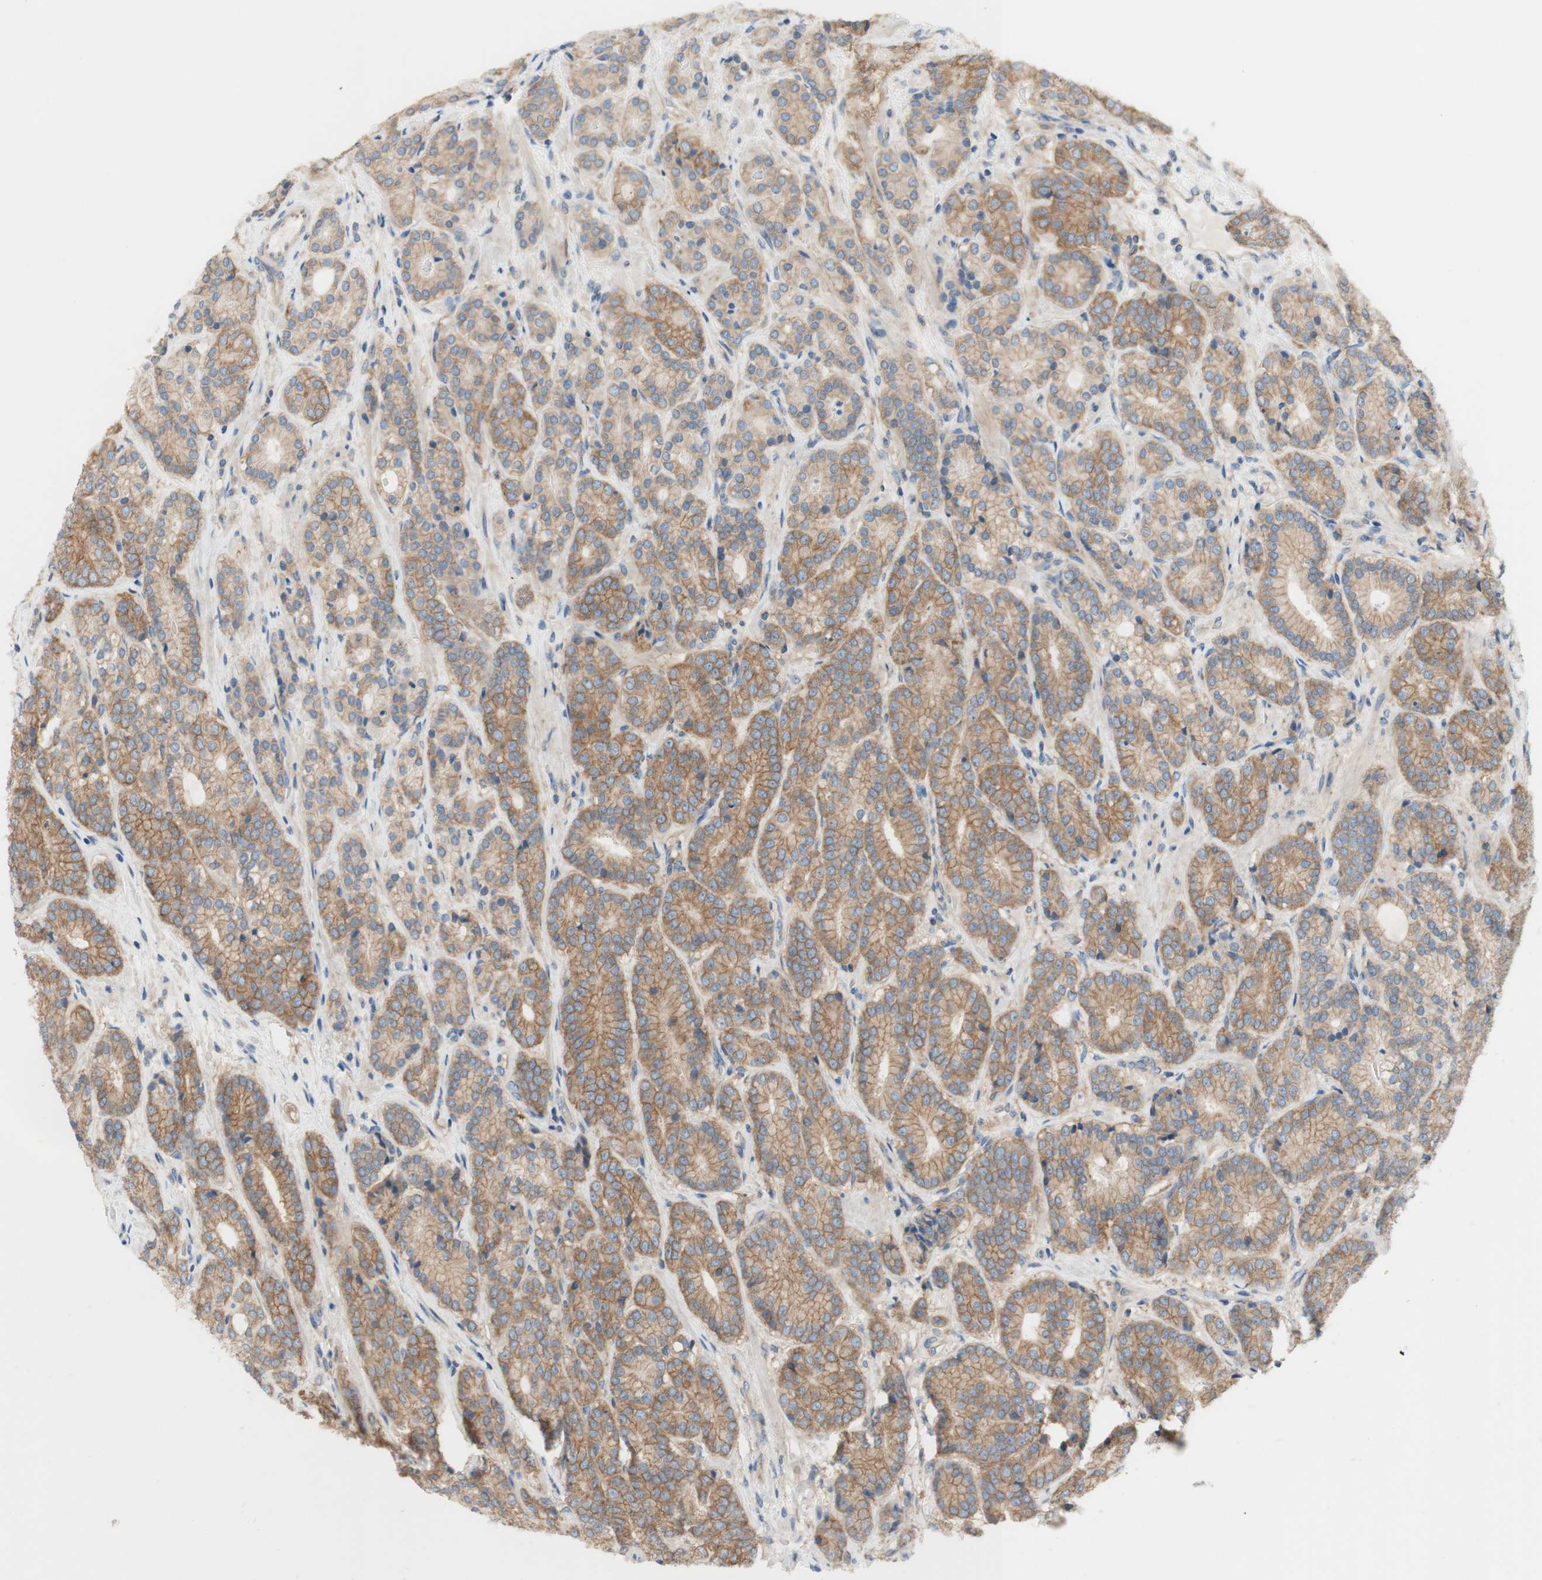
{"staining": {"intensity": "moderate", "quantity": ">75%", "location": "cytoplasmic/membranous"}, "tissue": "prostate cancer", "cell_type": "Tumor cells", "image_type": "cancer", "snomed": [{"axis": "morphology", "description": "Adenocarcinoma, High grade"}, {"axis": "topography", "description": "Prostate"}], "caption": "Moderate cytoplasmic/membranous positivity is identified in about >75% of tumor cells in high-grade adenocarcinoma (prostate).", "gene": "ATP2B1", "patient": {"sex": "male", "age": 61}}